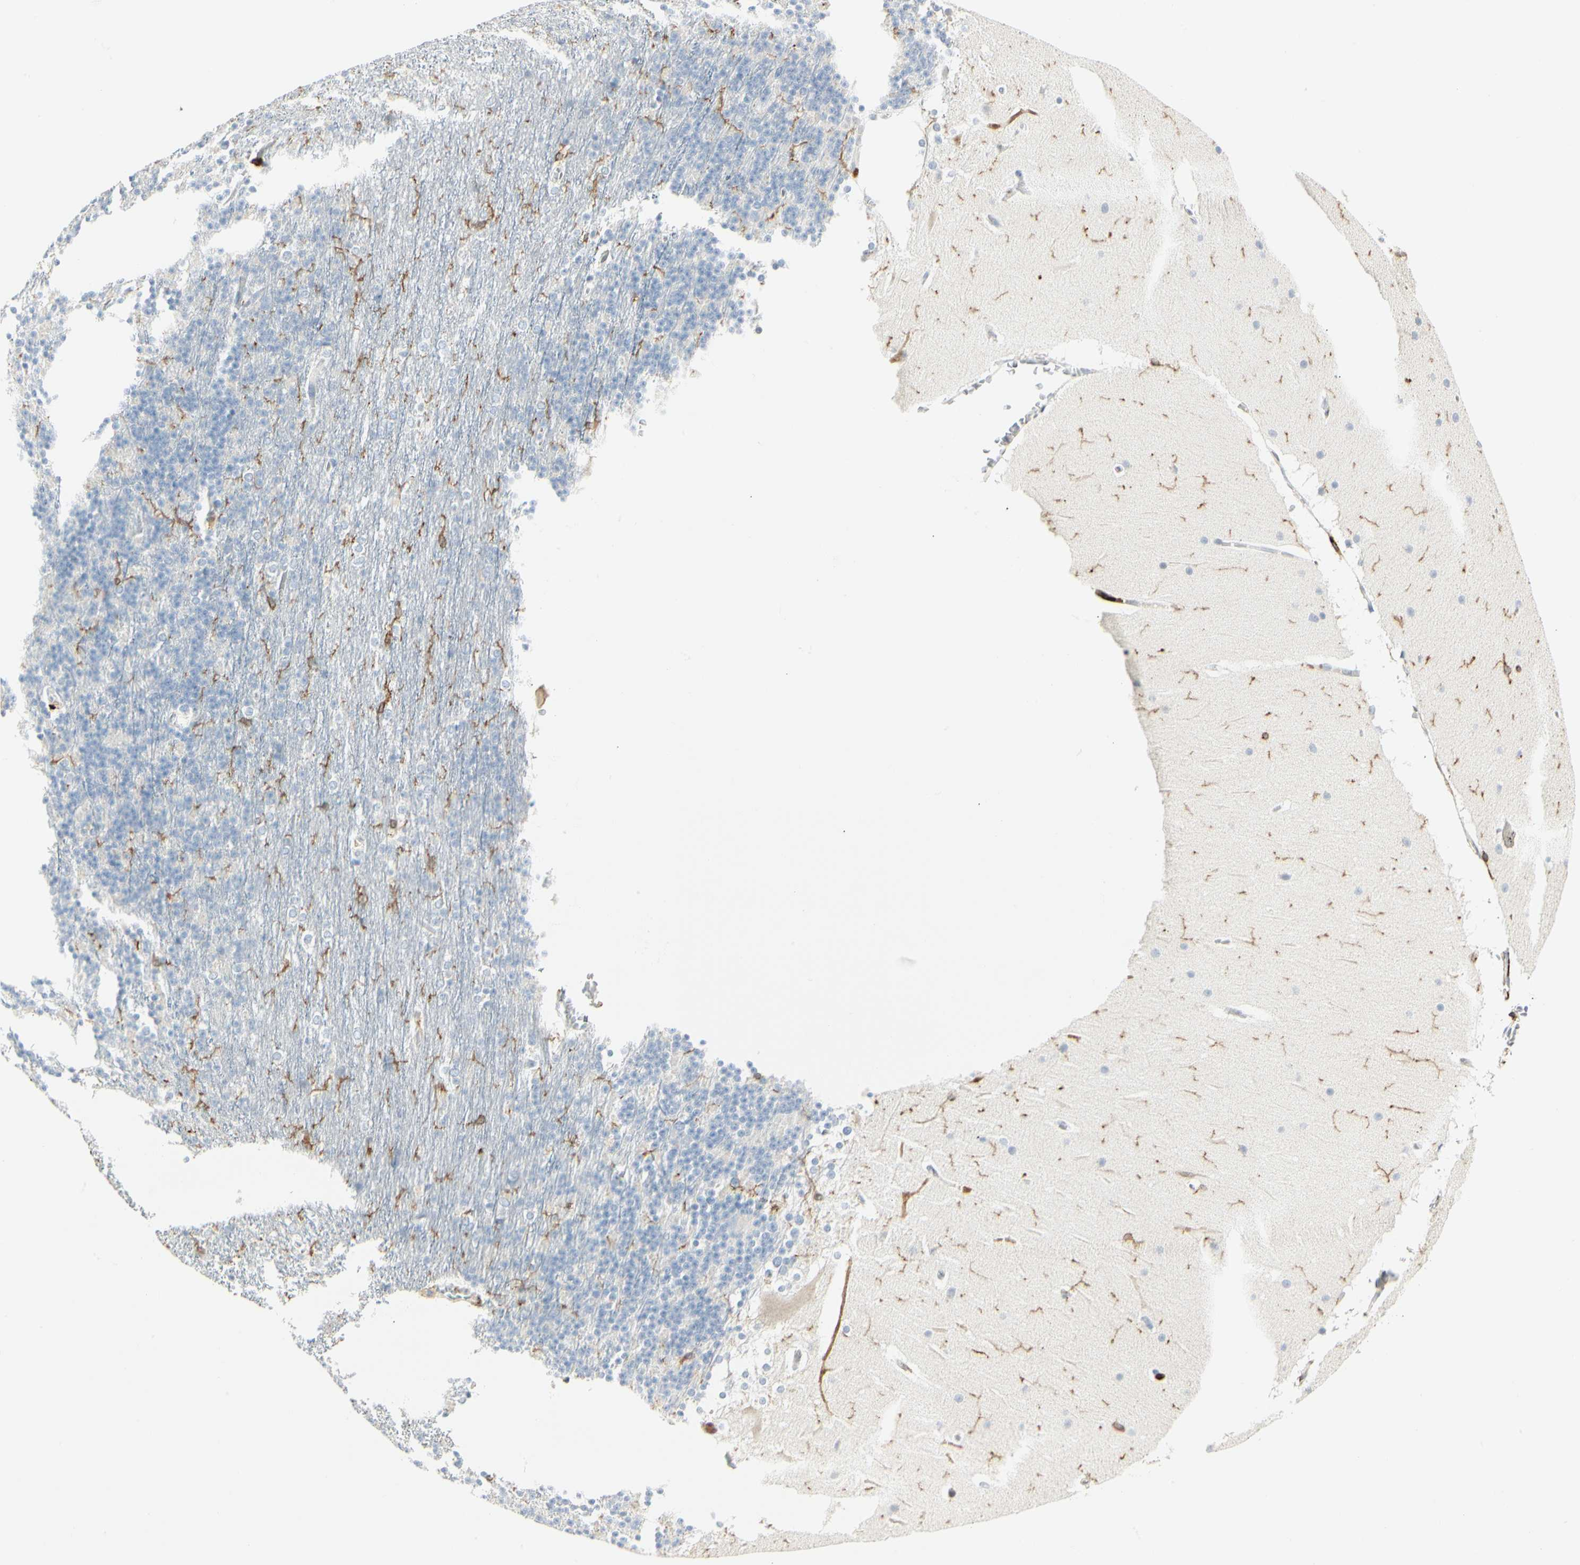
{"staining": {"intensity": "moderate", "quantity": "<25%", "location": "cytoplasmic/membranous"}, "tissue": "cerebellum", "cell_type": "Cells in granular layer", "image_type": "normal", "snomed": [{"axis": "morphology", "description": "Normal tissue, NOS"}, {"axis": "topography", "description": "Cerebellum"}], "caption": "IHC (DAB) staining of unremarkable cerebellum shows moderate cytoplasmic/membranous protein positivity in approximately <25% of cells in granular layer. Using DAB (3,3'-diaminobenzidine) (brown) and hematoxylin (blue) stains, captured at high magnification using brightfield microscopy.", "gene": "ITGB2", "patient": {"sex": "female", "age": 19}}